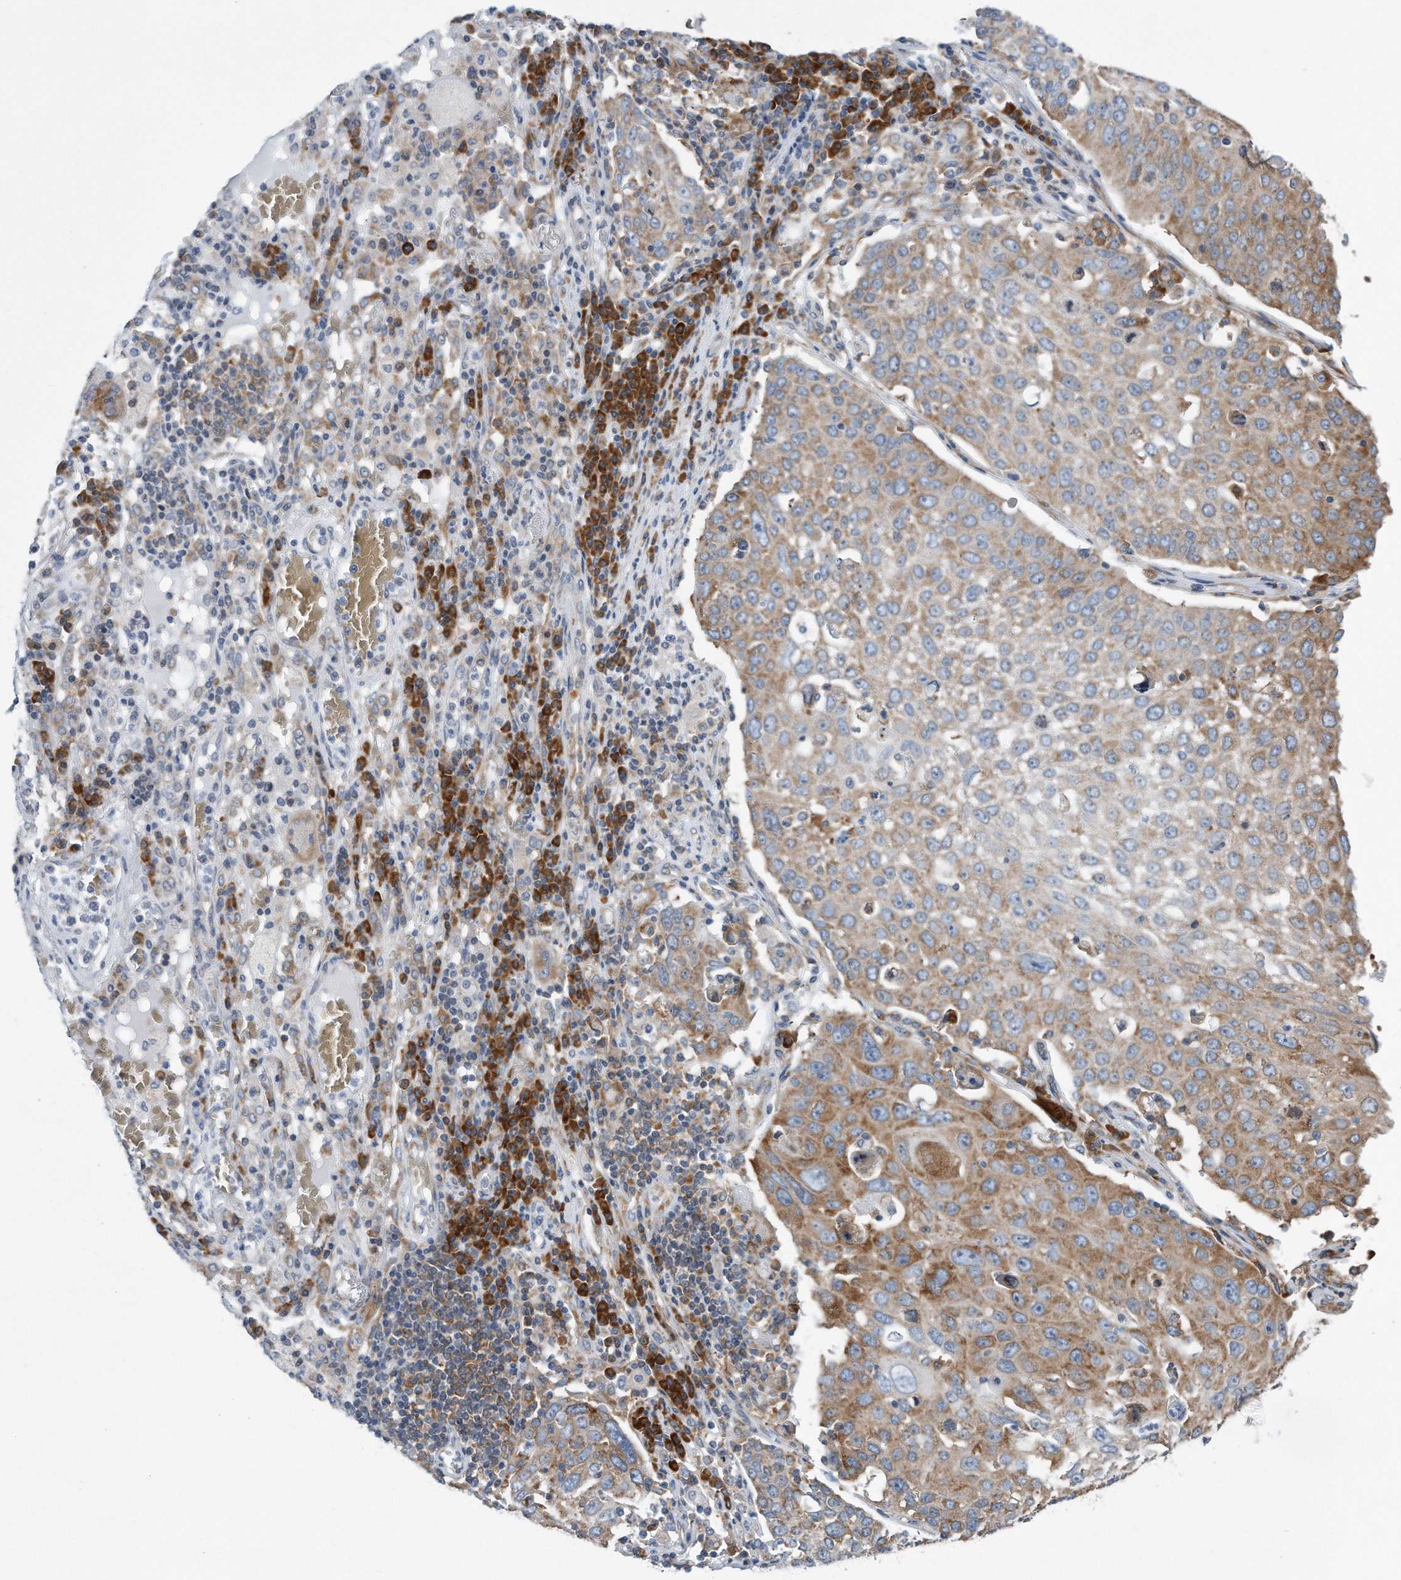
{"staining": {"intensity": "moderate", "quantity": "25%-75%", "location": "cytoplasmic/membranous"}, "tissue": "lung cancer", "cell_type": "Tumor cells", "image_type": "cancer", "snomed": [{"axis": "morphology", "description": "Squamous cell carcinoma, NOS"}, {"axis": "topography", "description": "Lung"}], "caption": "Approximately 25%-75% of tumor cells in squamous cell carcinoma (lung) show moderate cytoplasmic/membranous protein expression as visualized by brown immunohistochemical staining.", "gene": "RPL26L1", "patient": {"sex": "male", "age": 65}}